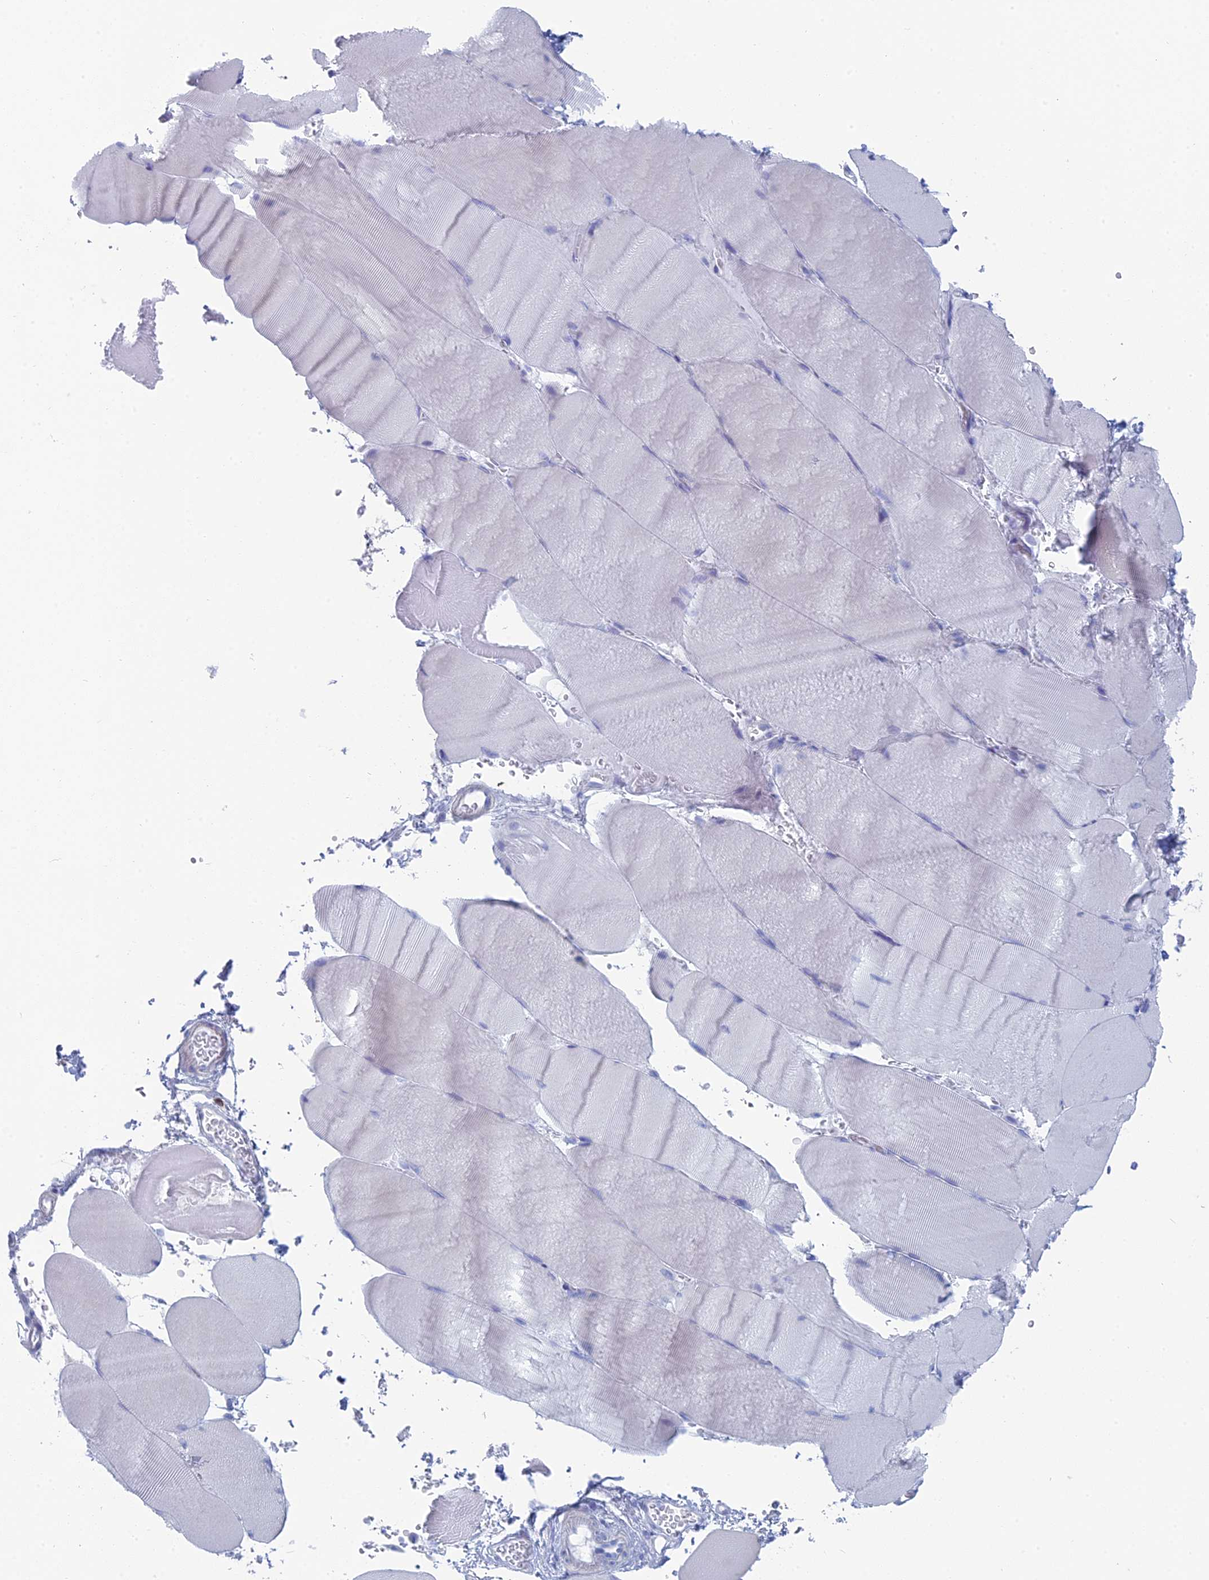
{"staining": {"intensity": "negative", "quantity": "none", "location": "none"}, "tissue": "skeletal muscle", "cell_type": "Myocytes", "image_type": "normal", "snomed": [{"axis": "morphology", "description": "Normal tissue, NOS"}, {"axis": "topography", "description": "Skeletal muscle"}, {"axis": "topography", "description": "Head-Neck"}], "caption": "Immunohistochemical staining of normal human skeletal muscle shows no significant staining in myocytes.", "gene": "ALMS1", "patient": {"sex": "male", "age": 66}}